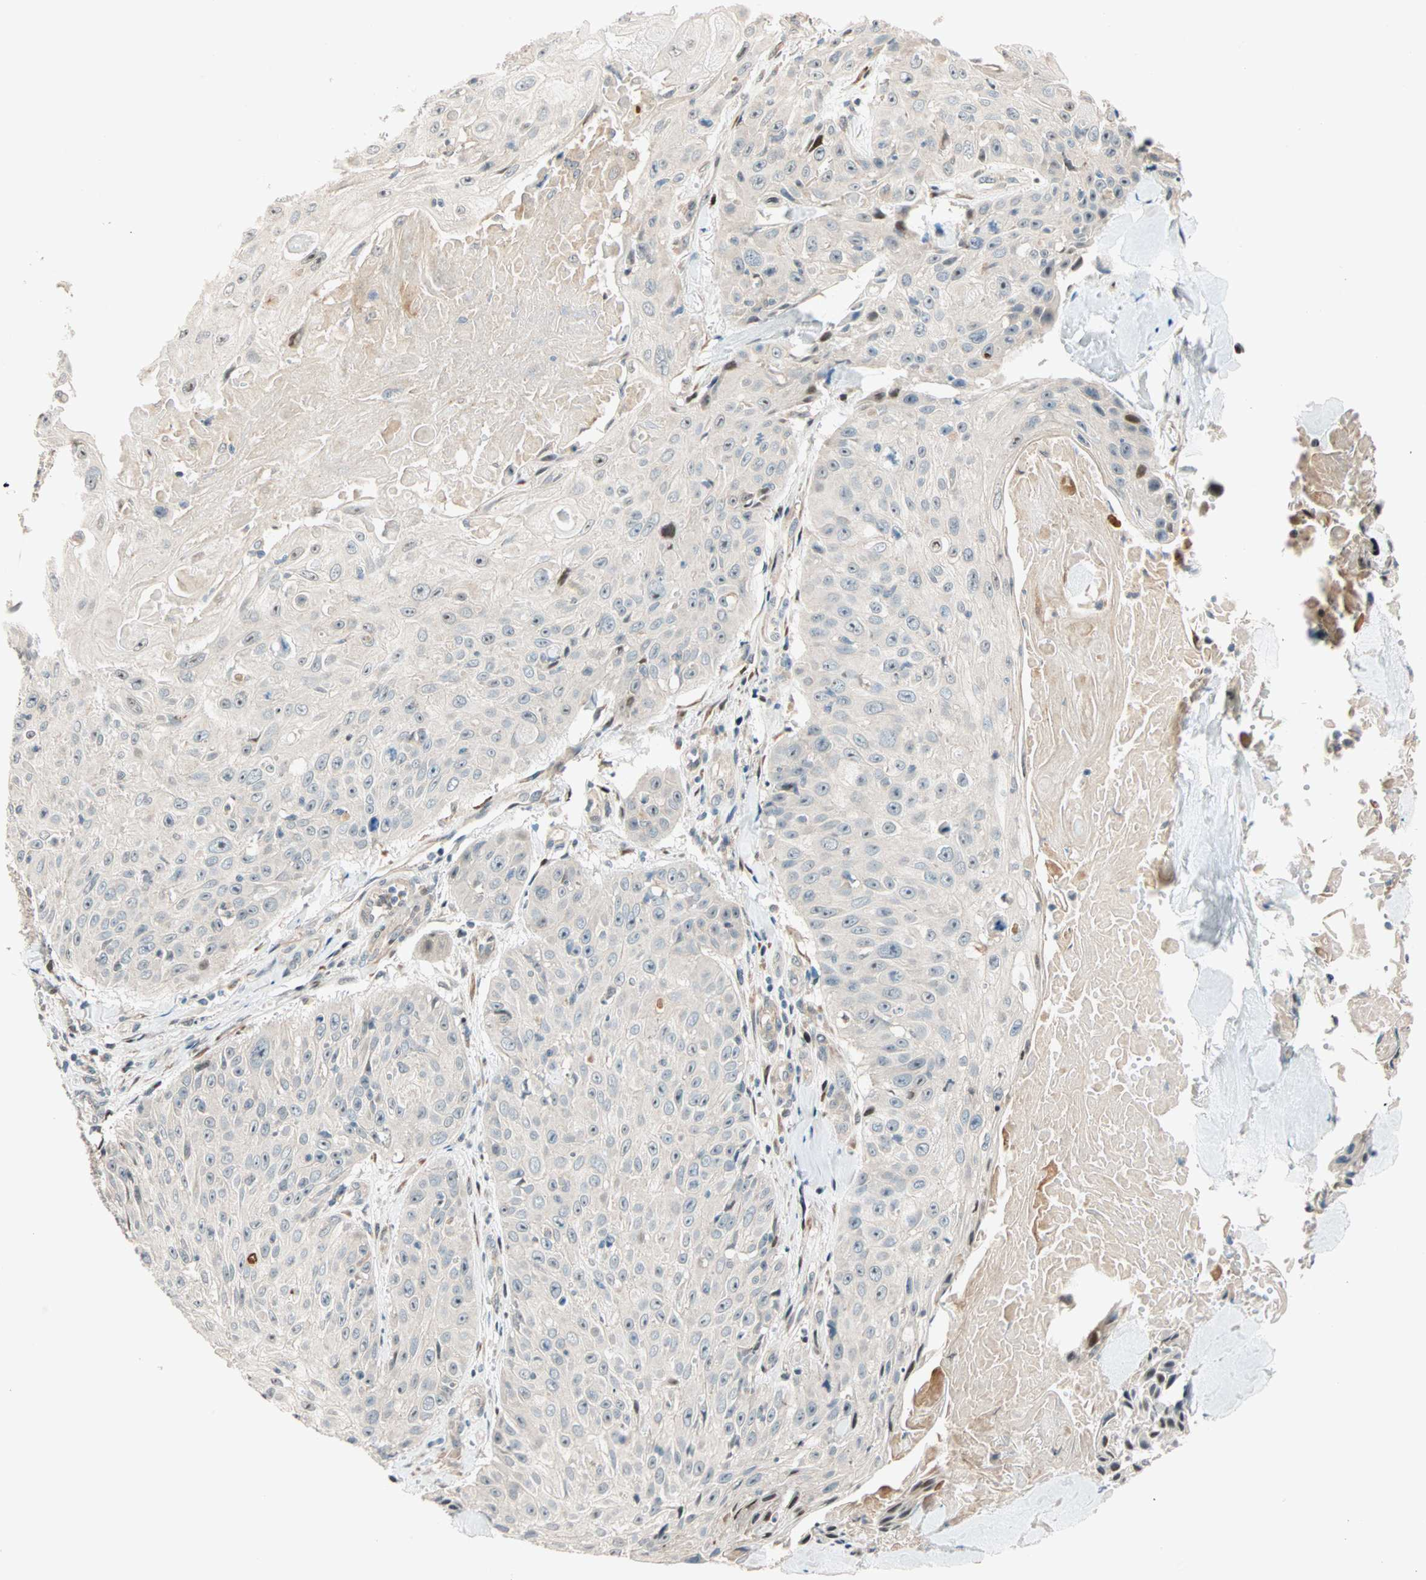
{"staining": {"intensity": "negative", "quantity": "none", "location": "none"}, "tissue": "skin cancer", "cell_type": "Tumor cells", "image_type": "cancer", "snomed": [{"axis": "morphology", "description": "Squamous cell carcinoma, NOS"}, {"axis": "topography", "description": "Skin"}], "caption": "Tumor cells show no significant expression in squamous cell carcinoma (skin).", "gene": "HECW1", "patient": {"sex": "male", "age": 86}}